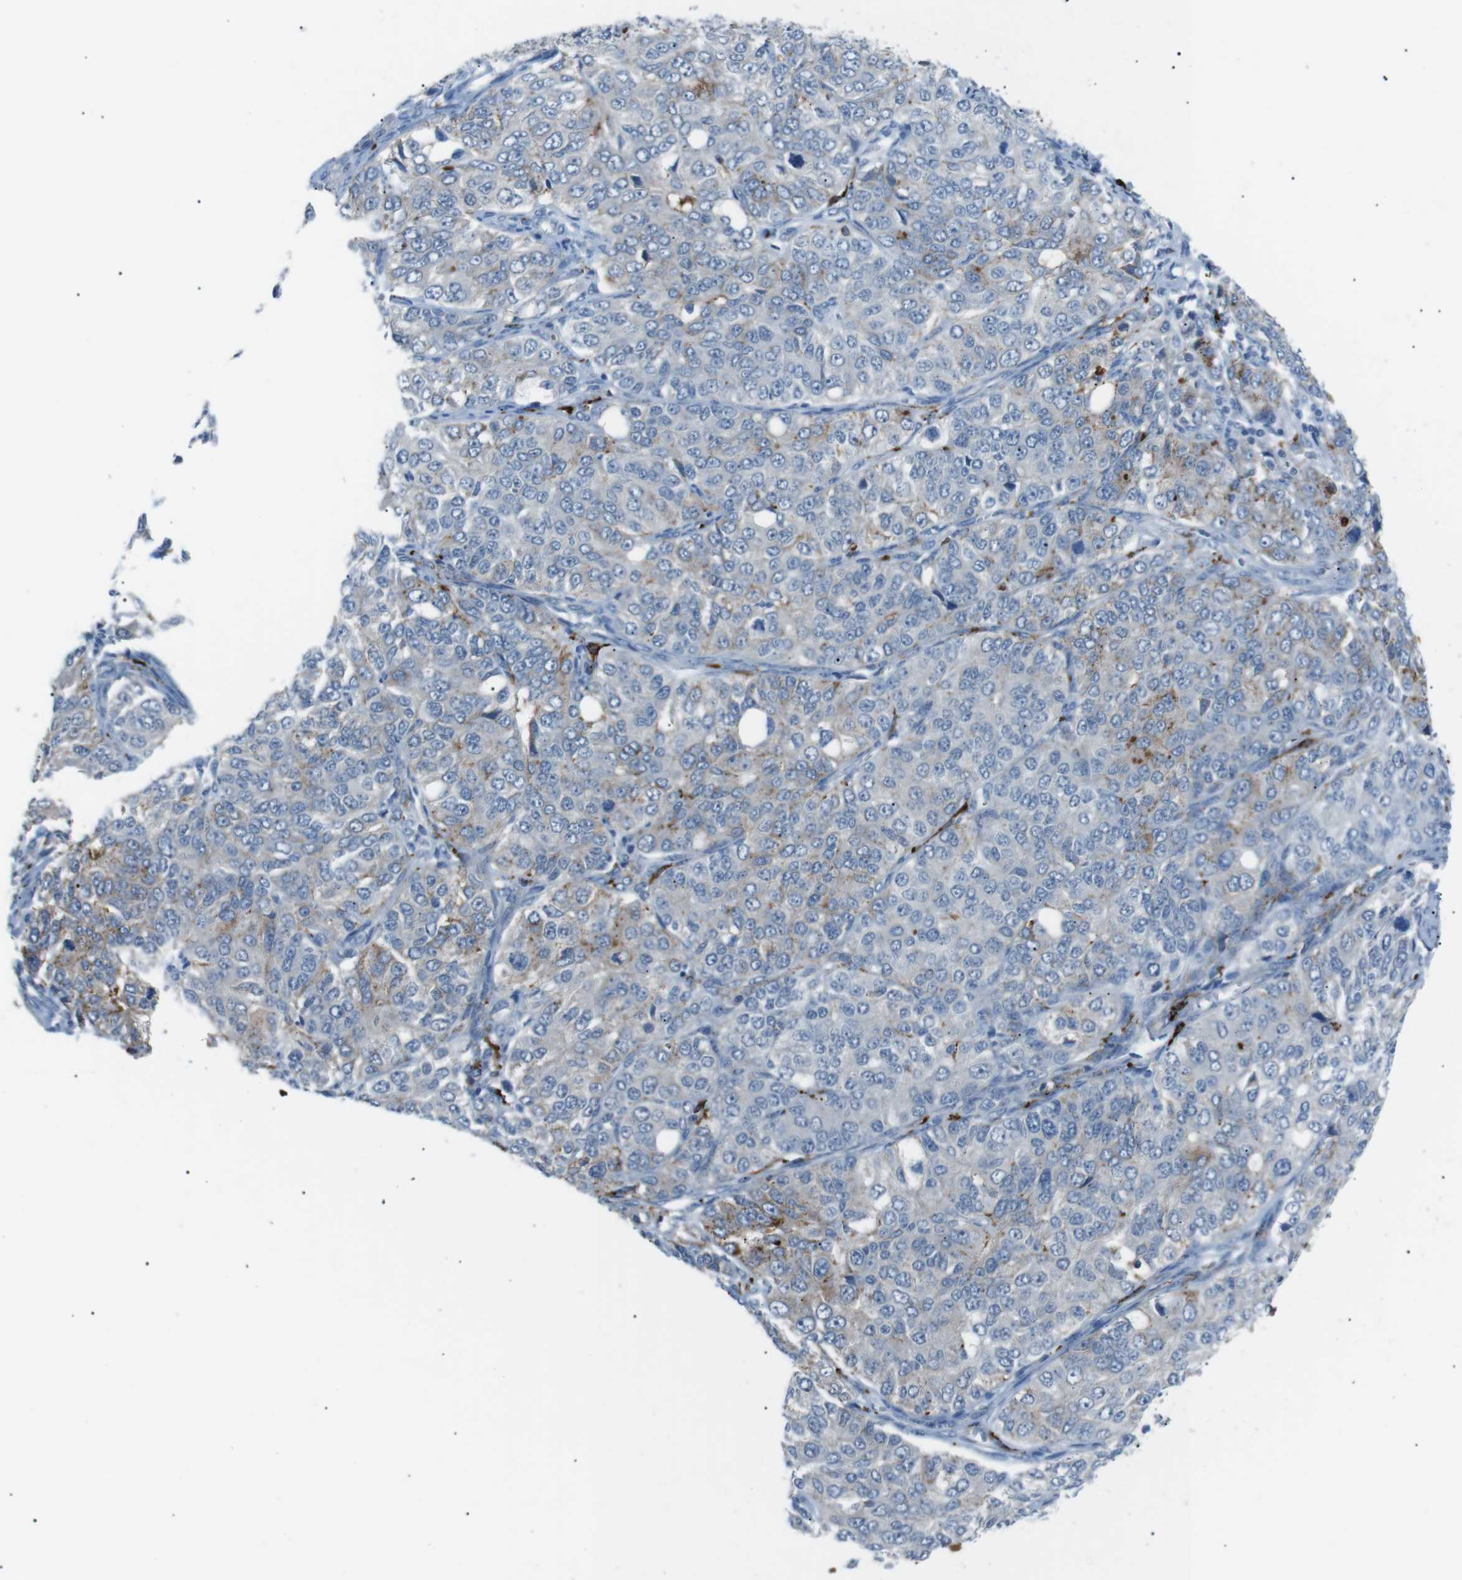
{"staining": {"intensity": "weak", "quantity": "<25%", "location": "cytoplasmic/membranous"}, "tissue": "ovarian cancer", "cell_type": "Tumor cells", "image_type": "cancer", "snomed": [{"axis": "morphology", "description": "Carcinoma, endometroid"}, {"axis": "topography", "description": "Ovary"}], "caption": "Immunohistochemistry histopathology image of ovarian endometroid carcinoma stained for a protein (brown), which demonstrates no staining in tumor cells.", "gene": "B4GALNT2", "patient": {"sex": "female", "age": 51}}